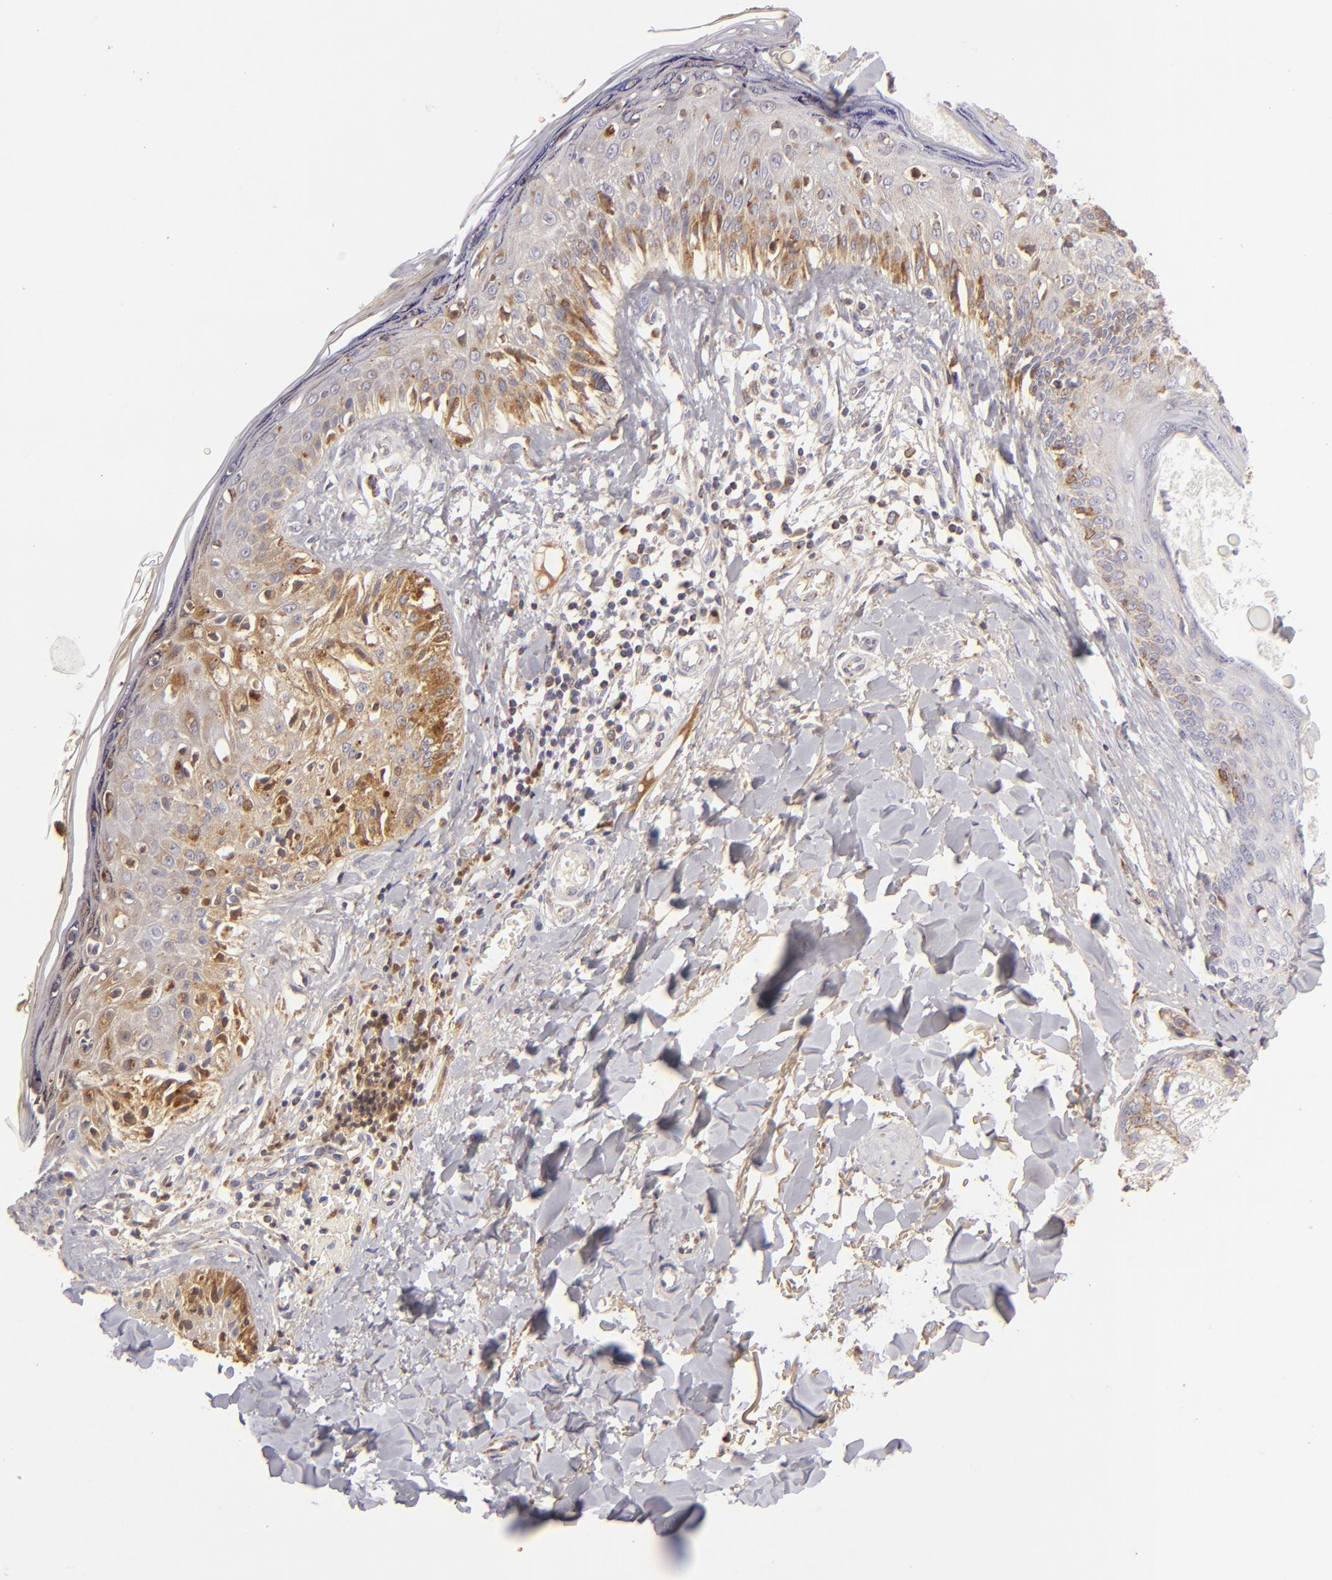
{"staining": {"intensity": "moderate", "quantity": ">75%", "location": "cytoplasmic/membranous"}, "tissue": "melanoma", "cell_type": "Tumor cells", "image_type": "cancer", "snomed": [{"axis": "morphology", "description": "Malignant melanoma, NOS"}, {"axis": "topography", "description": "Skin"}], "caption": "Tumor cells display medium levels of moderate cytoplasmic/membranous positivity in approximately >75% of cells in human malignant melanoma.", "gene": "CFB", "patient": {"sex": "female", "age": 82}}